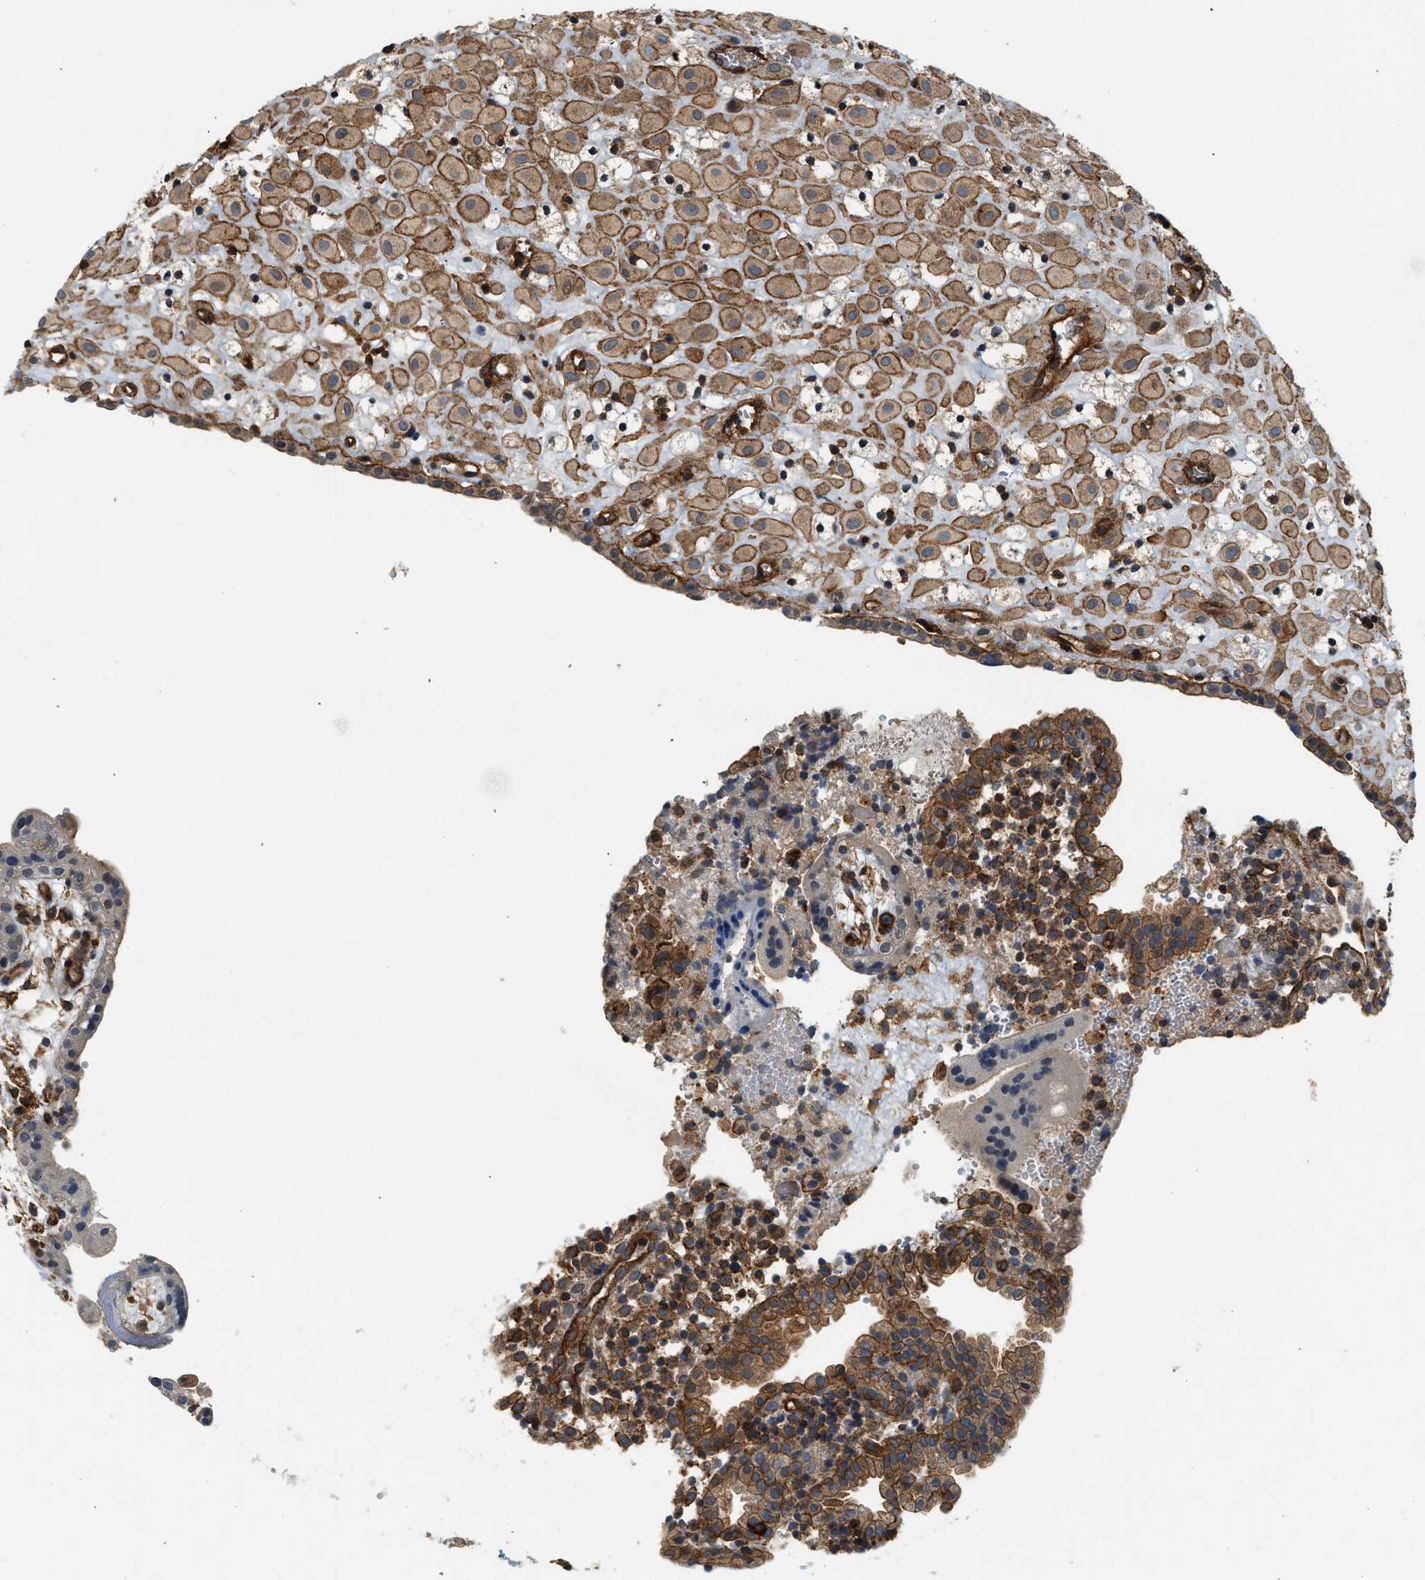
{"staining": {"intensity": "moderate", "quantity": ">75%", "location": "cytoplasmic/membranous"}, "tissue": "placenta", "cell_type": "Decidual cells", "image_type": "normal", "snomed": [{"axis": "morphology", "description": "Normal tissue, NOS"}, {"axis": "topography", "description": "Placenta"}], "caption": "About >75% of decidual cells in benign placenta demonstrate moderate cytoplasmic/membranous protein staining as visualized by brown immunohistochemical staining.", "gene": "HIP1", "patient": {"sex": "female", "age": 18}}